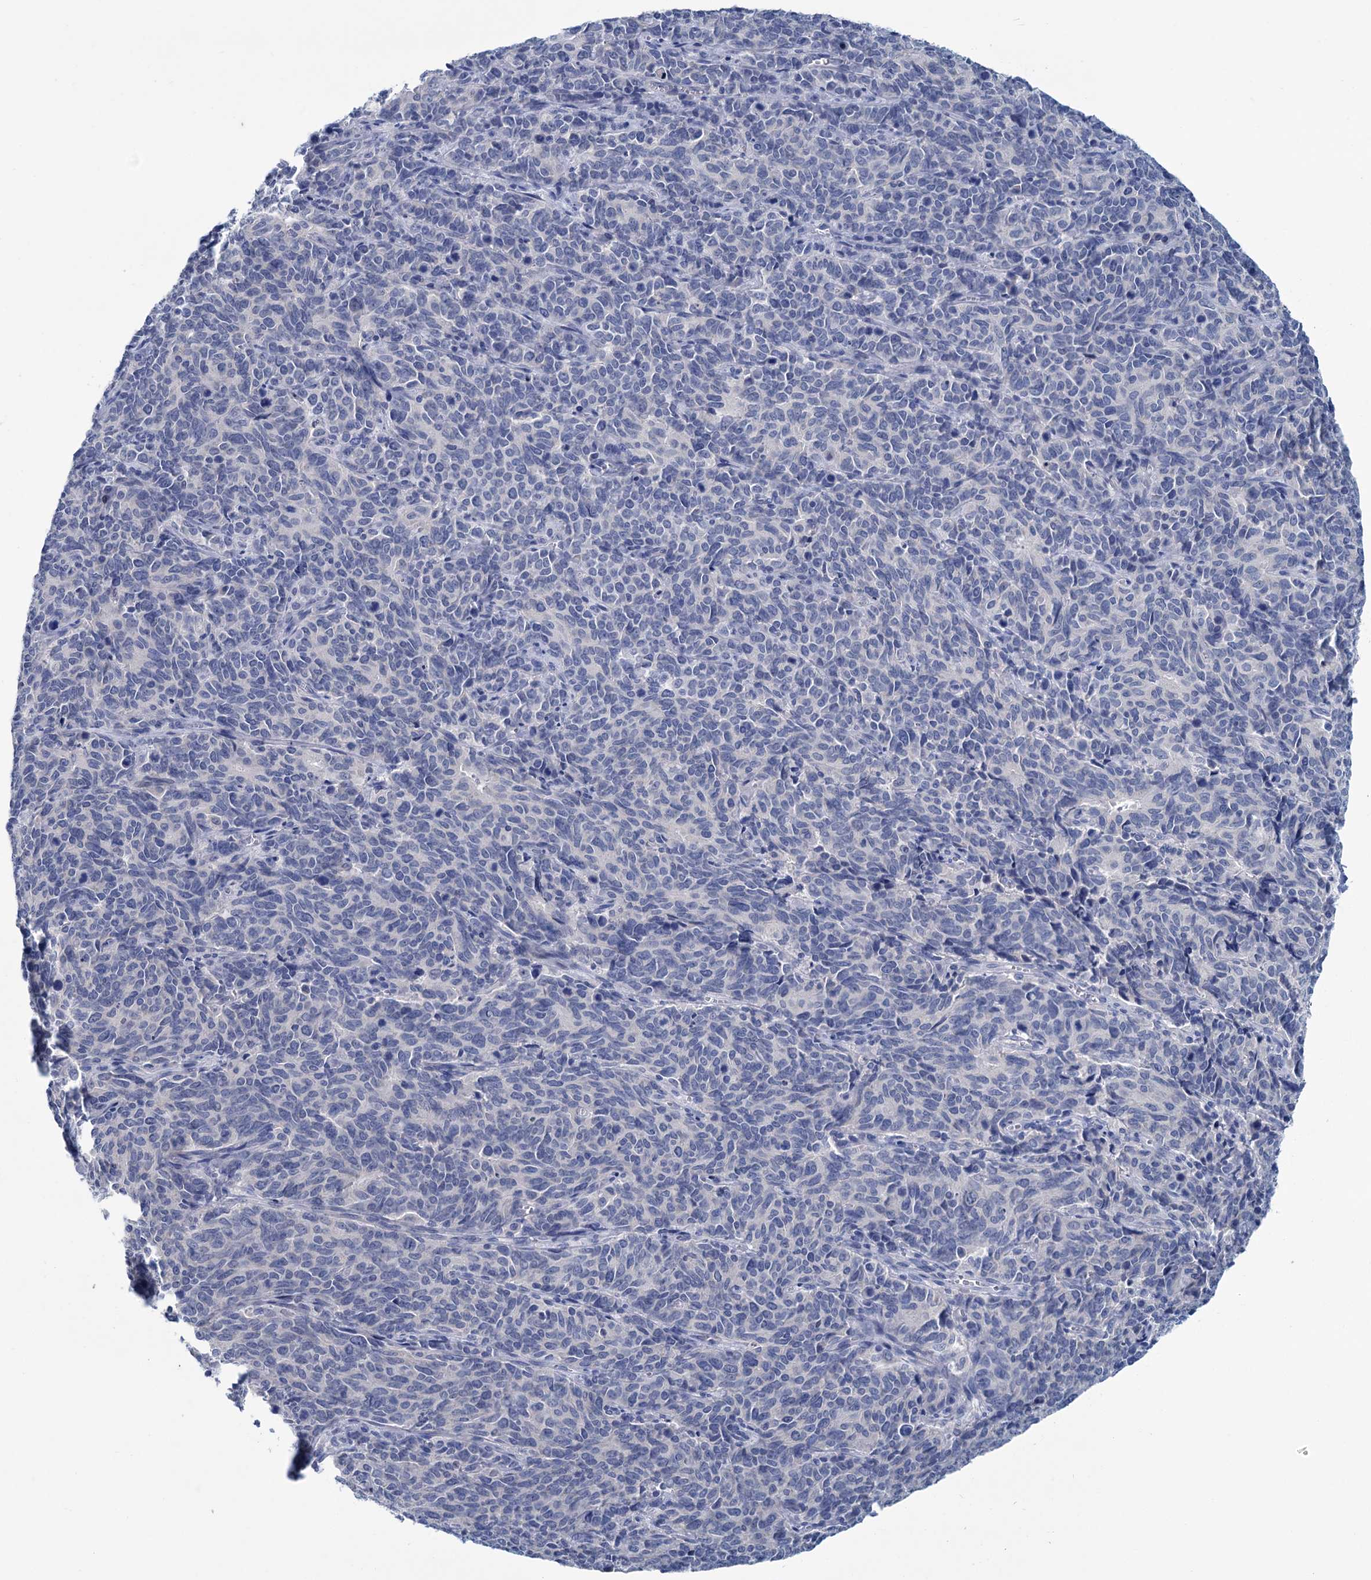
{"staining": {"intensity": "negative", "quantity": "none", "location": "none"}, "tissue": "cervical cancer", "cell_type": "Tumor cells", "image_type": "cancer", "snomed": [{"axis": "morphology", "description": "Squamous cell carcinoma, NOS"}, {"axis": "topography", "description": "Cervix"}], "caption": "IHC of human squamous cell carcinoma (cervical) shows no staining in tumor cells. (DAB immunohistochemistry (IHC) with hematoxylin counter stain).", "gene": "MYOZ3", "patient": {"sex": "female", "age": 60}}